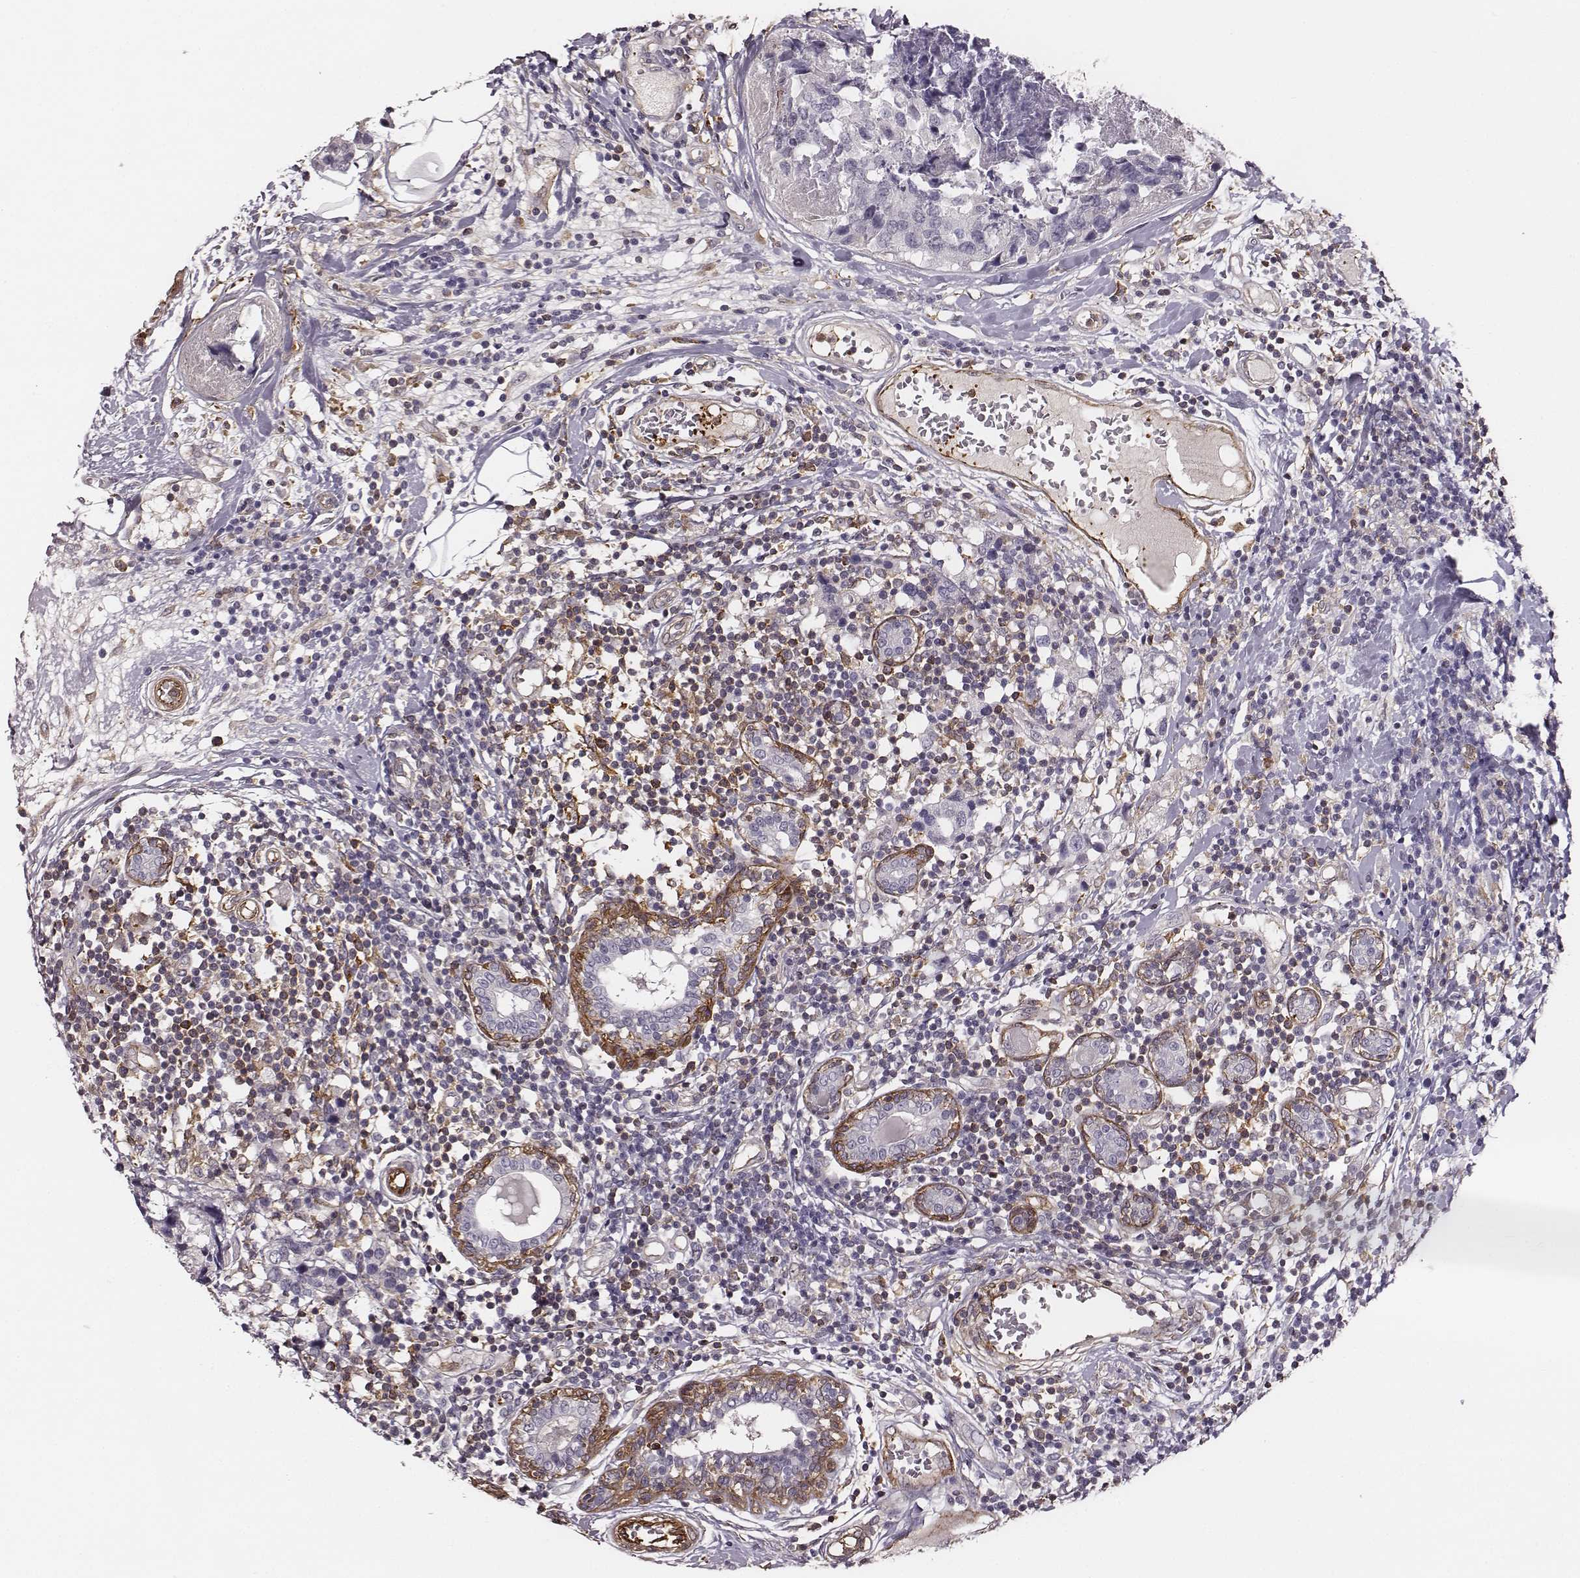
{"staining": {"intensity": "negative", "quantity": "none", "location": "none"}, "tissue": "breast cancer", "cell_type": "Tumor cells", "image_type": "cancer", "snomed": [{"axis": "morphology", "description": "Lobular carcinoma"}, {"axis": "topography", "description": "Breast"}], "caption": "The immunohistochemistry histopathology image has no significant expression in tumor cells of breast cancer (lobular carcinoma) tissue.", "gene": "ZYX", "patient": {"sex": "female", "age": 59}}